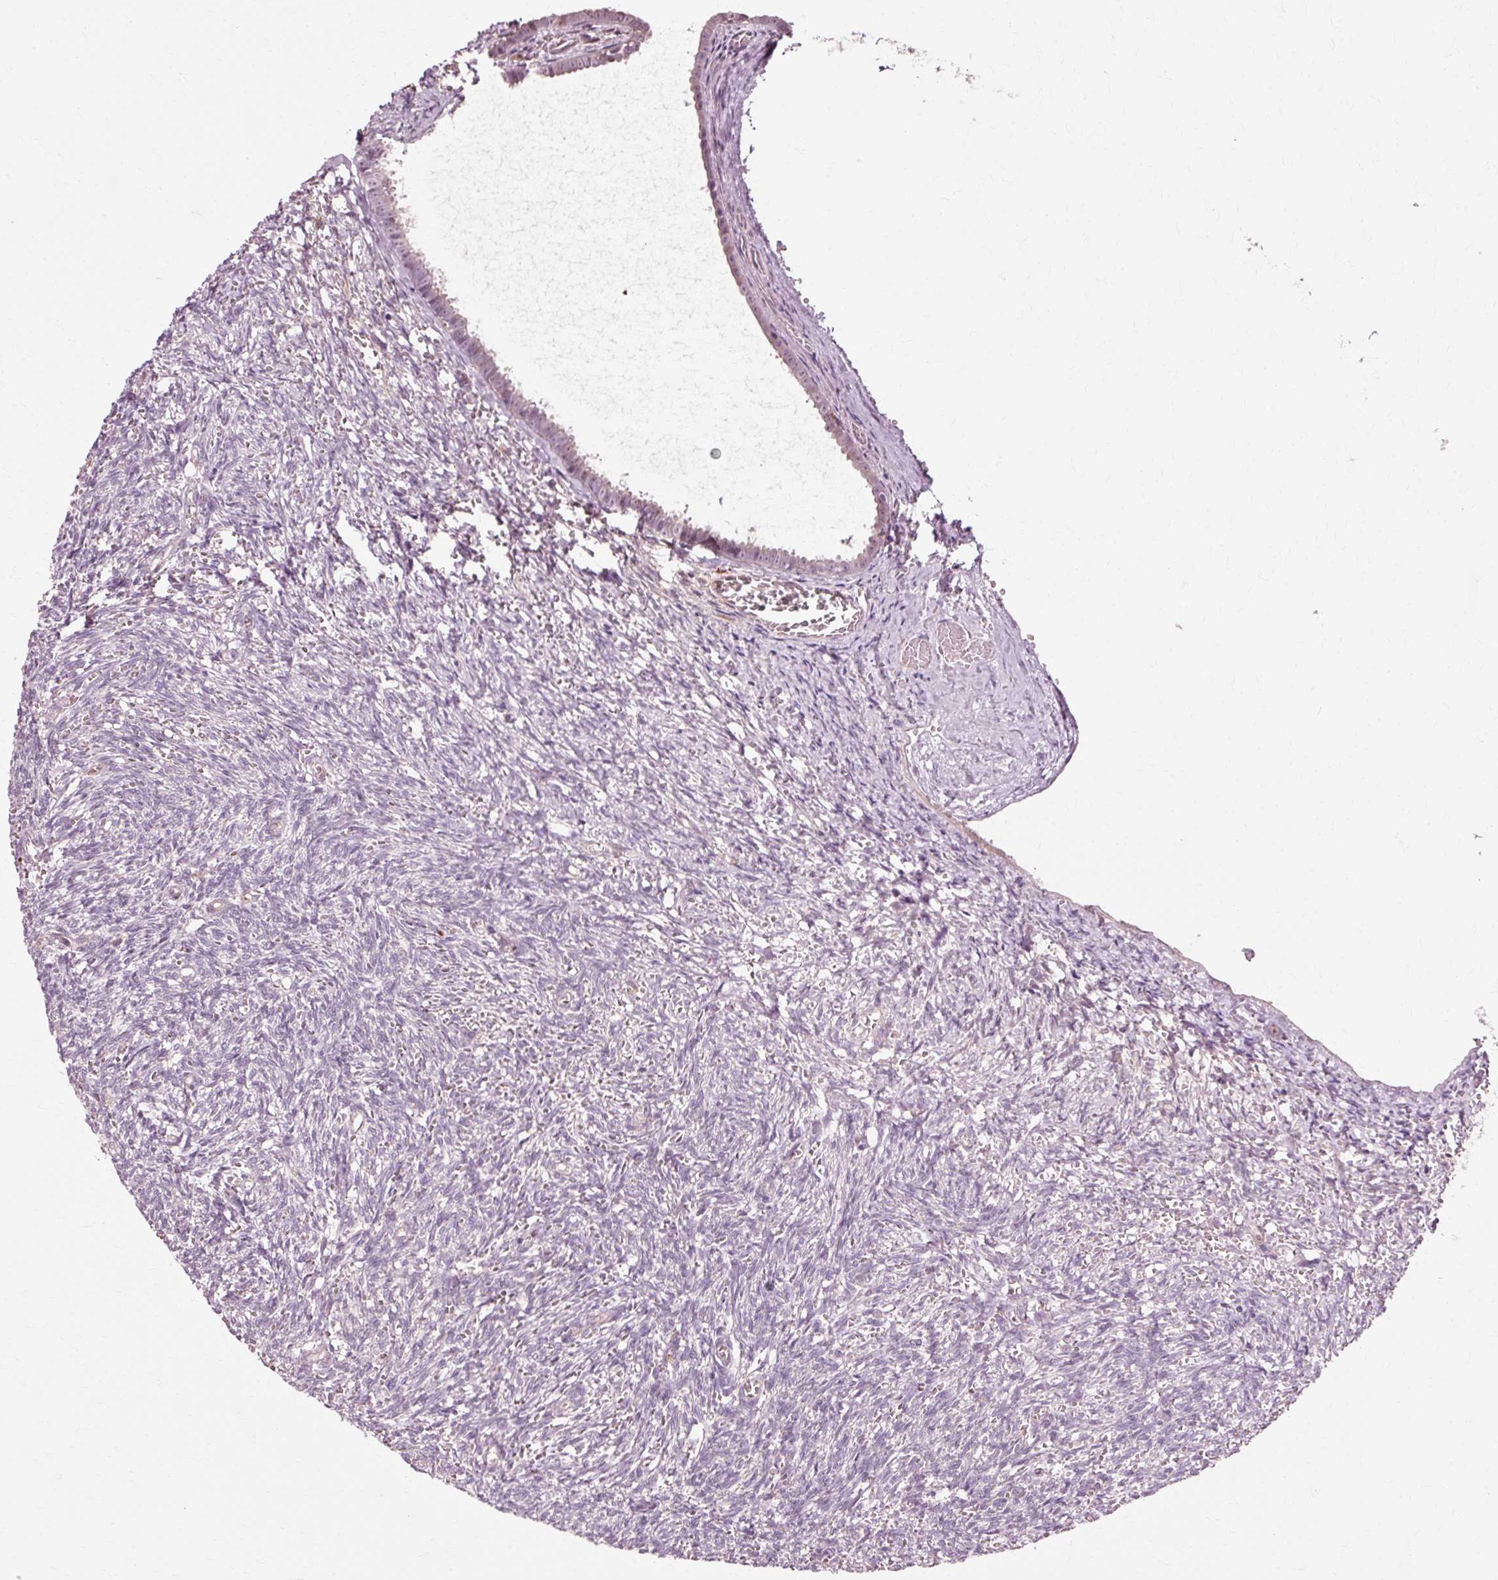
{"staining": {"intensity": "negative", "quantity": "none", "location": "none"}, "tissue": "ovary", "cell_type": "Follicle cells", "image_type": "normal", "snomed": [{"axis": "morphology", "description": "Normal tissue, NOS"}, {"axis": "topography", "description": "Ovary"}], "caption": "The image reveals no staining of follicle cells in normal ovary.", "gene": "RANBP2", "patient": {"sex": "female", "age": 67}}